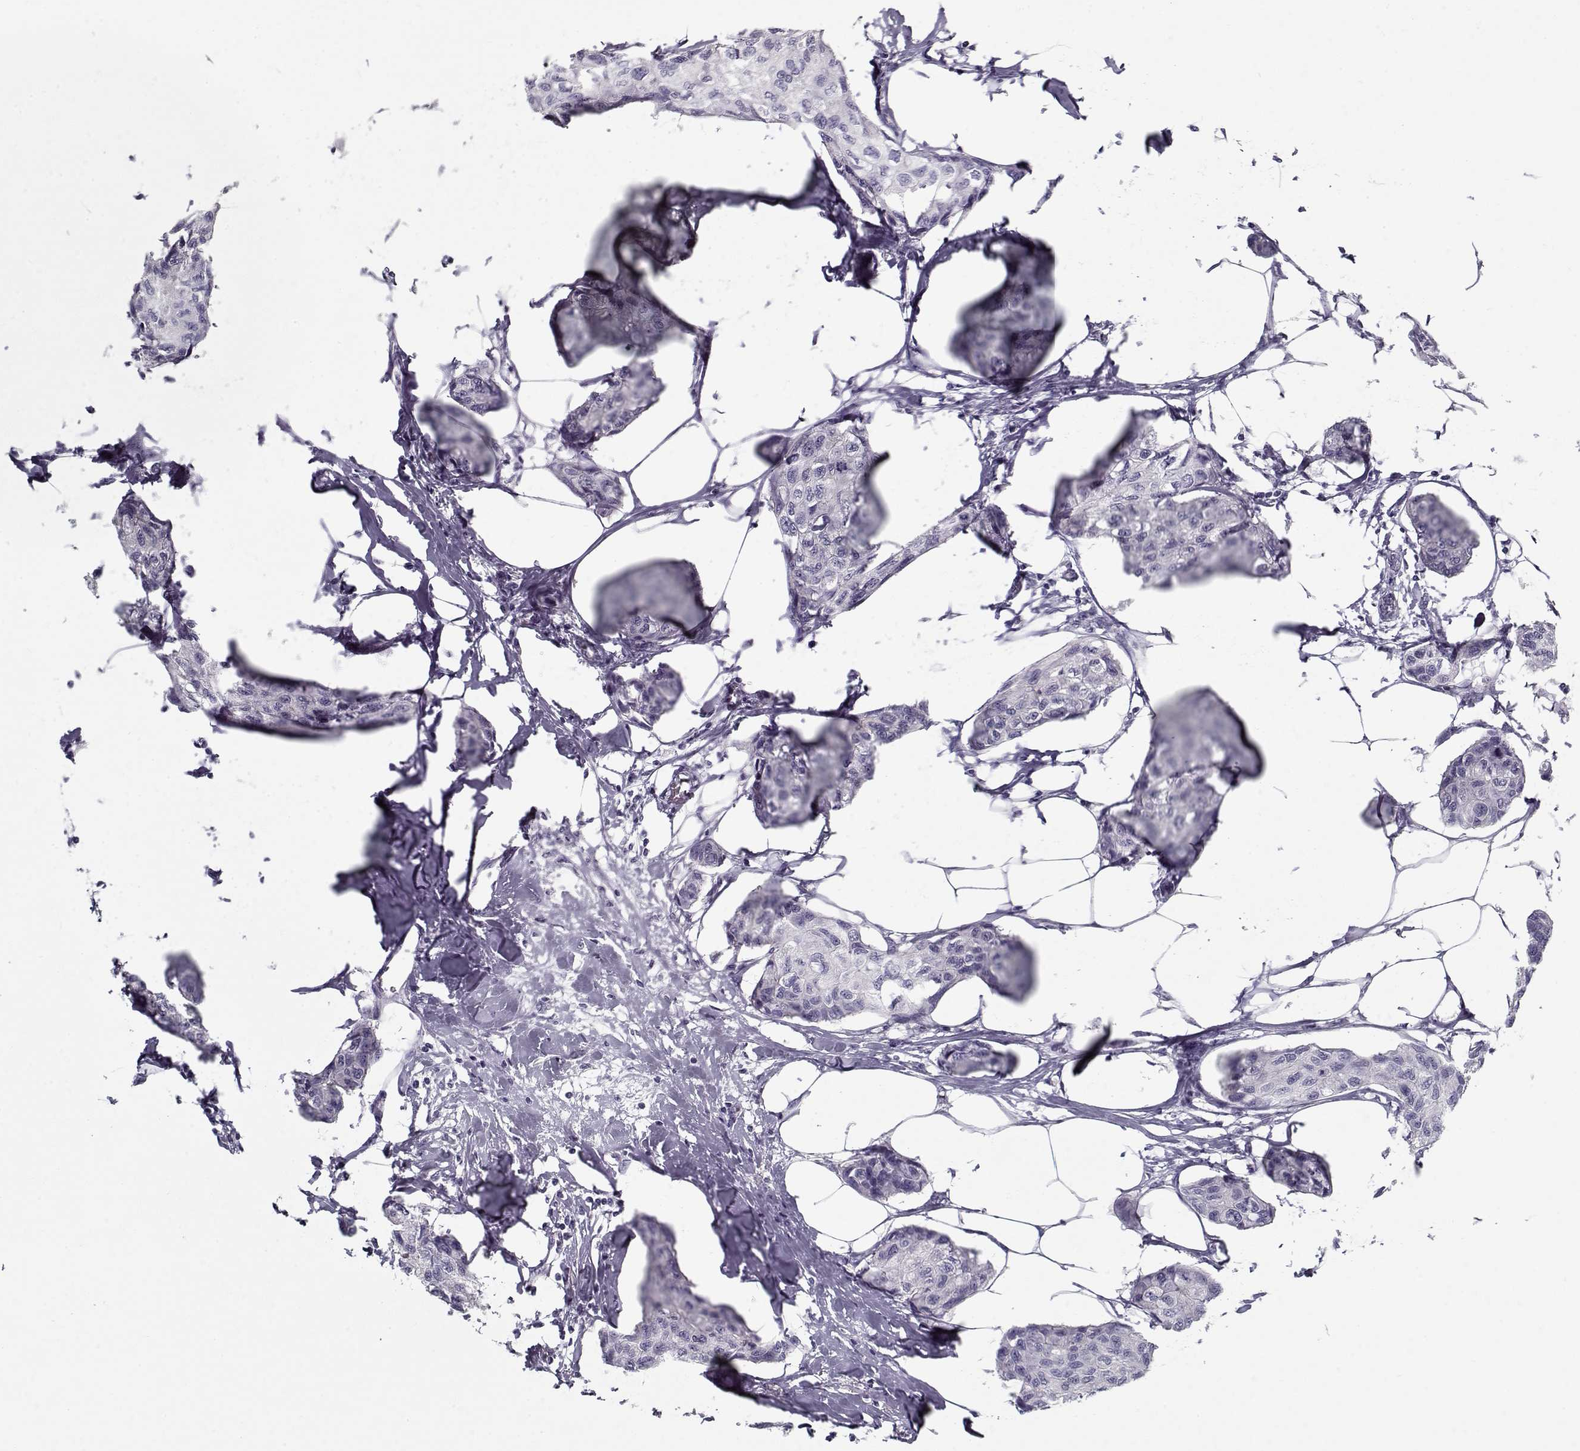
{"staining": {"intensity": "negative", "quantity": "none", "location": "none"}, "tissue": "breast cancer", "cell_type": "Tumor cells", "image_type": "cancer", "snomed": [{"axis": "morphology", "description": "Duct carcinoma"}, {"axis": "topography", "description": "Breast"}], "caption": "Immunohistochemistry histopathology image of human breast cancer (infiltrating ductal carcinoma) stained for a protein (brown), which reveals no expression in tumor cells.", "gene": "CCDC136", "patient": {"sex": "female", "age": 80}}